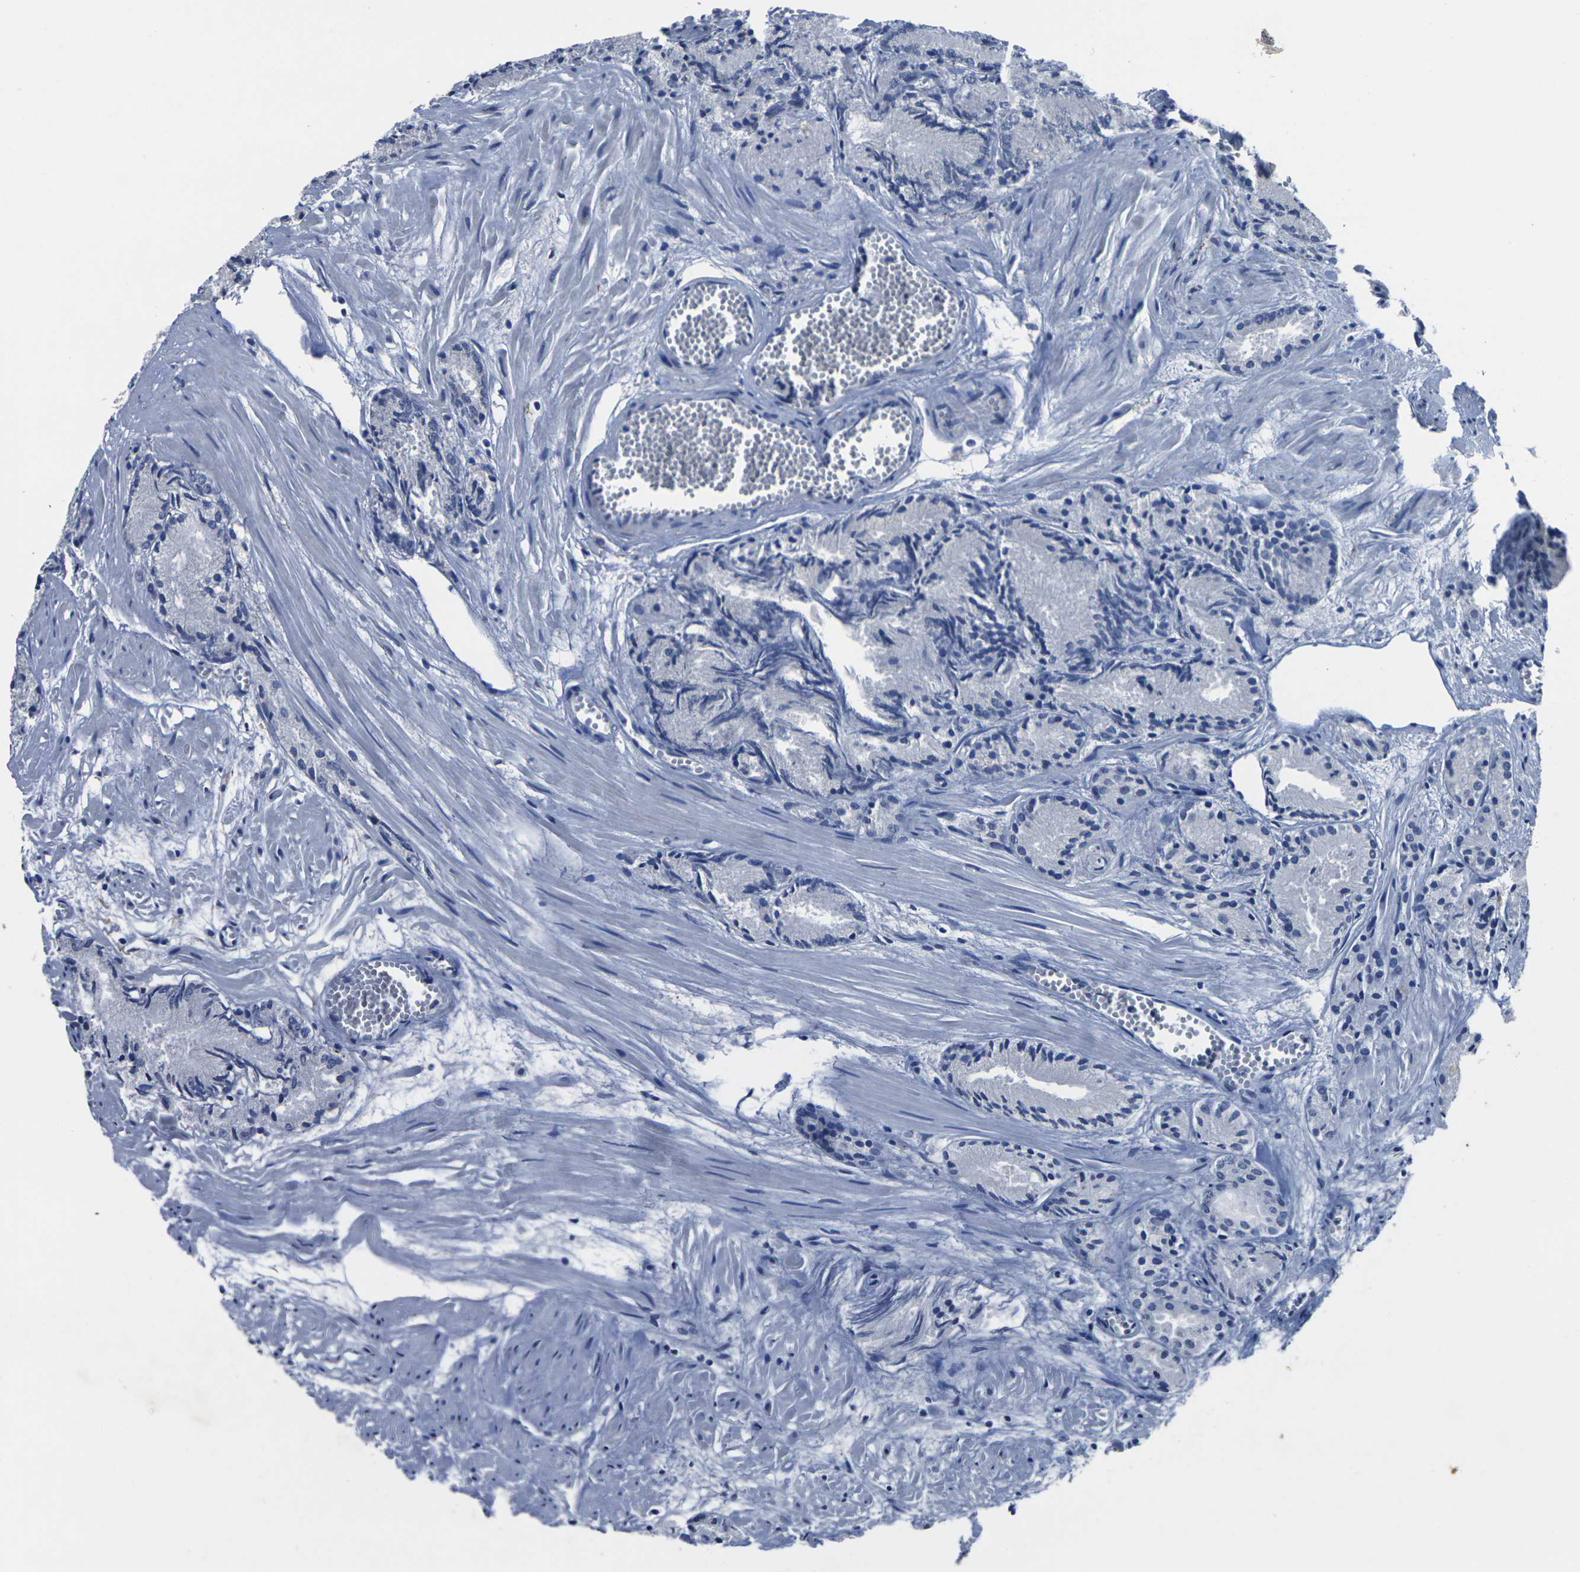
{"staining": {"intensity": "negative", "quantity": "none", "location": "none"}, "tissue": "prostate cancer", "cell_type": "Tumor cells", "image_type": "cancer", "snomed": [{"axis": "morphology", "description": "Adenocarcinoma, Low grade"}, {"axis": "topography", "description": "Prostate"}], "caption": "Prostate cancer stained for a protein using immunohistochemistry shows no positivity tumor cells.", "gene": "CYP2C8", "patient": {"sex": "male", "age": 72}}